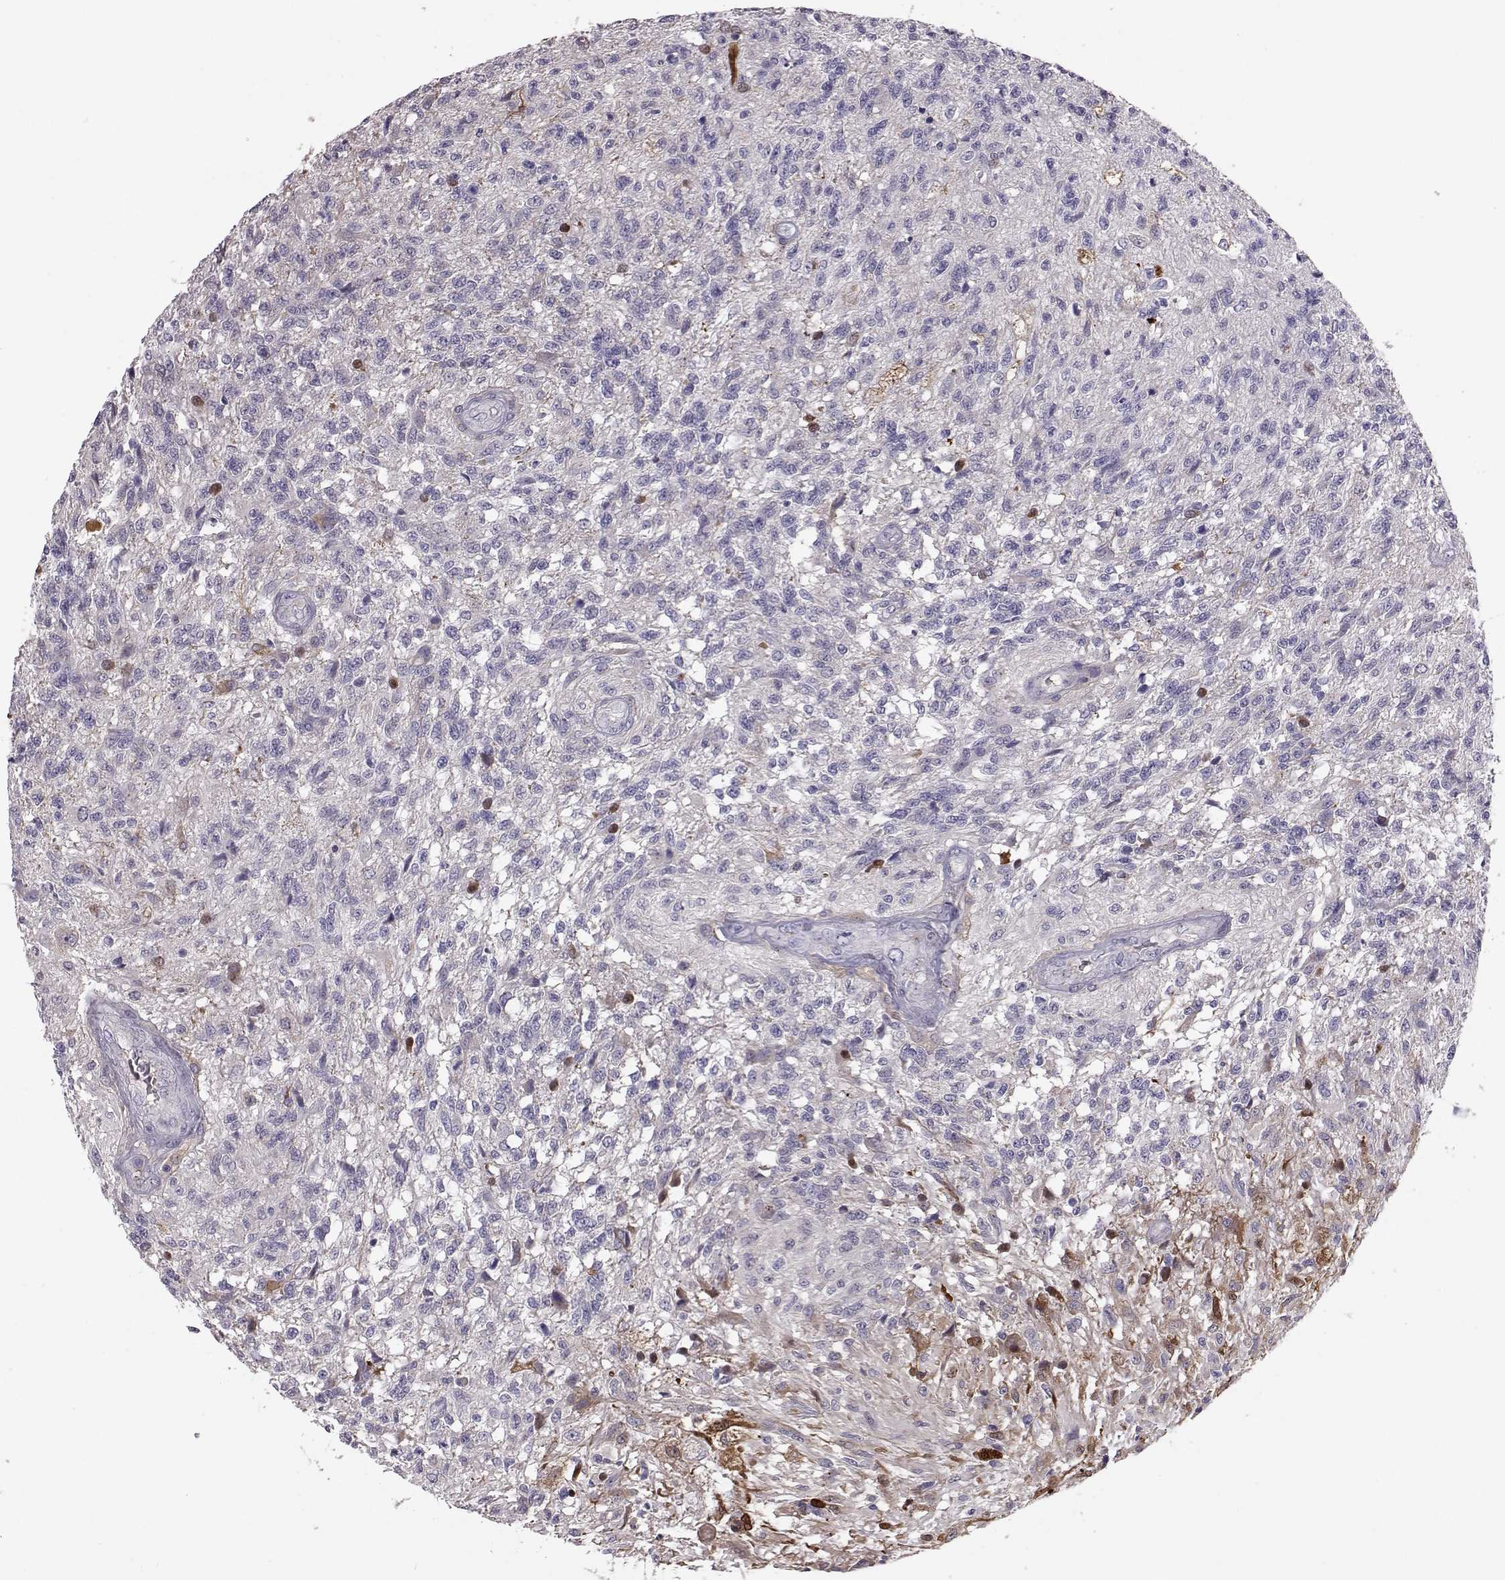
{"staining": {"intensity": "negative", "quantity": "none", "location": "none"}, "tissue": "glioma", "cell_type": "Tumor cells", "image_type": "cancer", "snomed": [{"axis": "morphology", "description": "Glioma, malignant, High grade"}, {"axis": "topography", "description": "Brain"}], "caption": "Immunohistochemical staining of malignant glioma (high-grade) displays no significant expression in tumor cells.", "gene": "ADGRG5", "patient": {"sex": "male", "age": 56}}